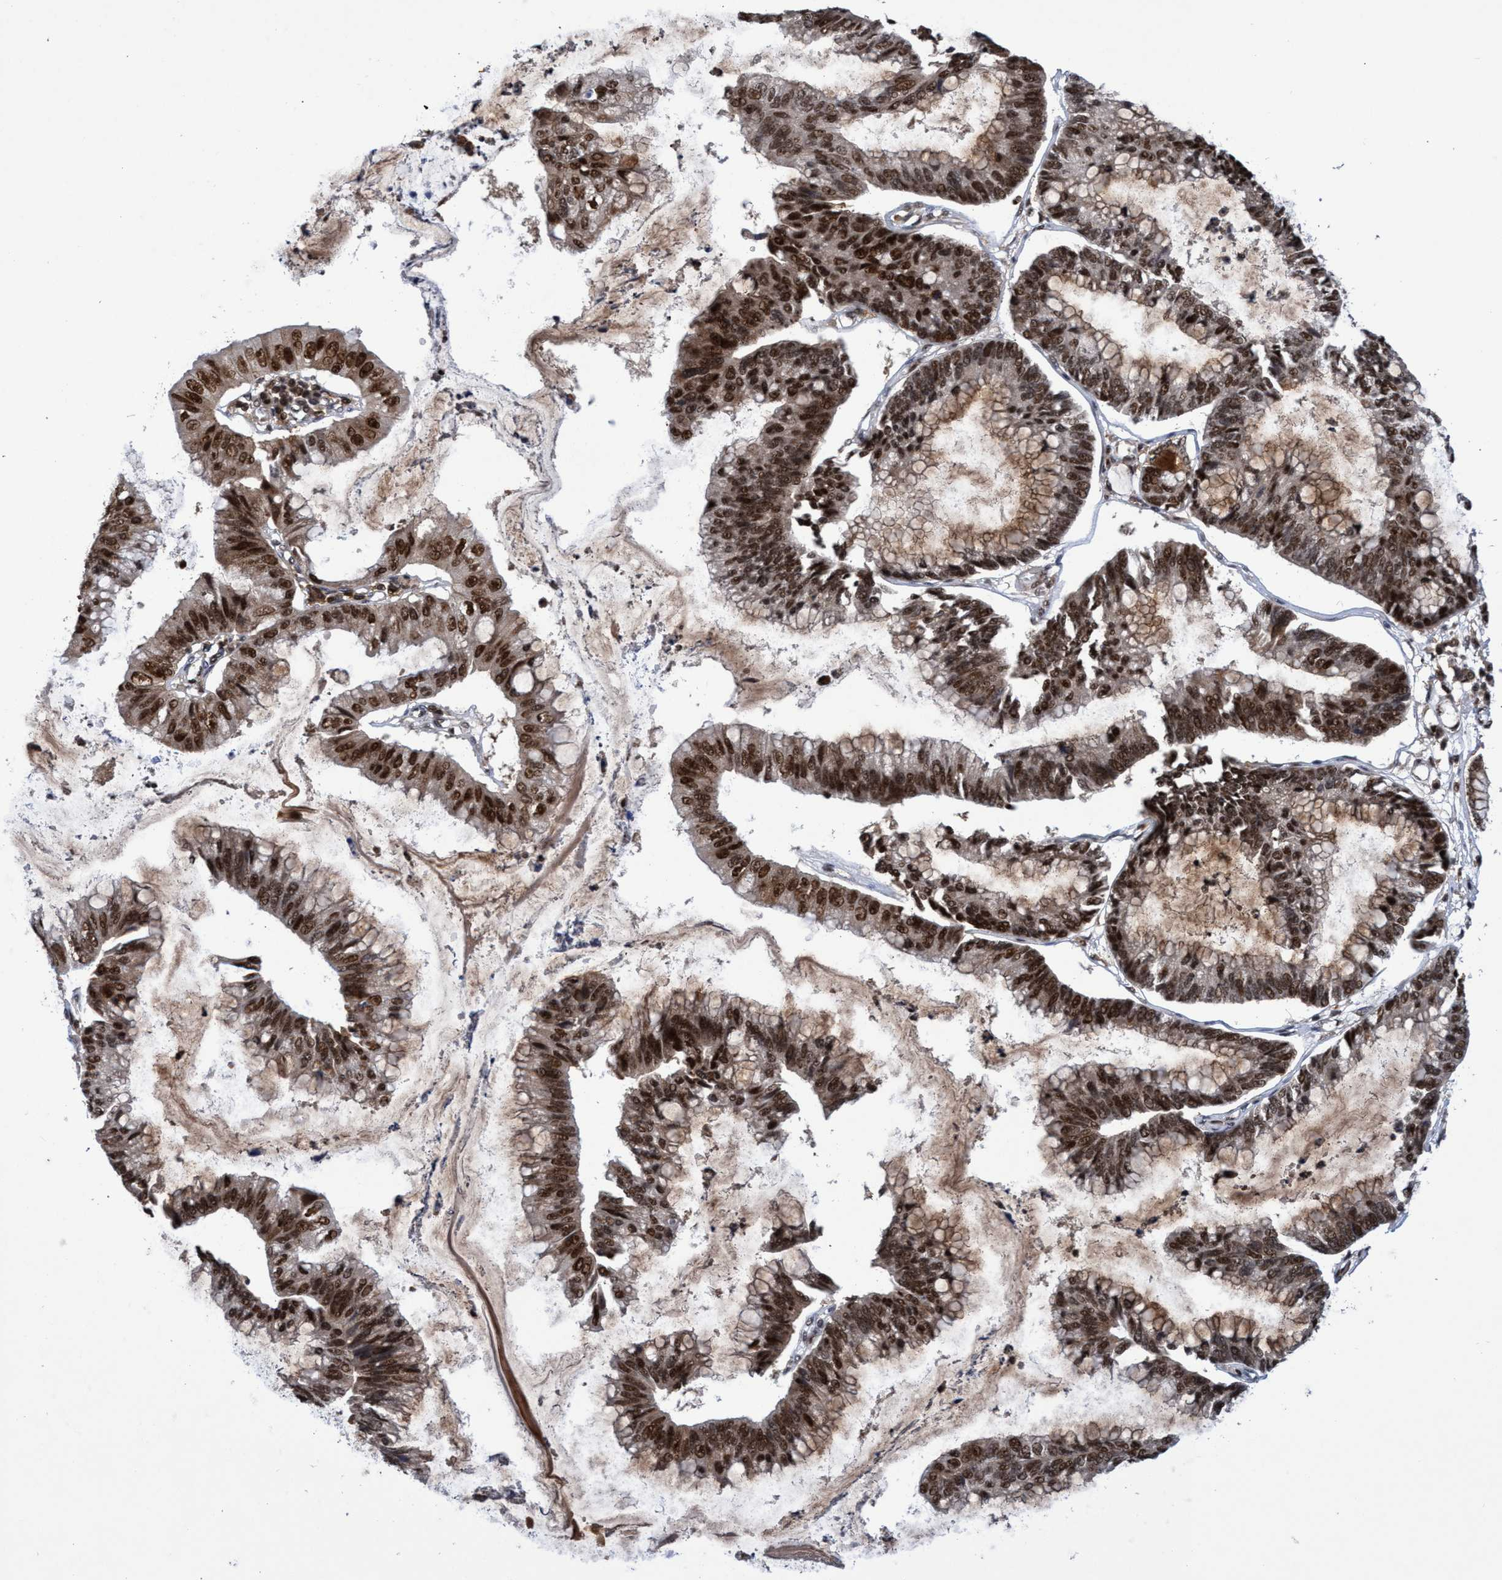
{"staining": {"intensity": "strong", "quantity": ">75%", "location": "cytoplasmic/membranous,nuclear"}, "tissue": "stomach cancer", "cell_type": "Tumor cells", "image_type": "cancer", "snomed": [{"axis": "morphology", "description": "Adenocarcinoma, NOS"}, {"axis": "topography", "description": "Stomach"}], "caption": "Immunohistochemical staining of stomach adenocarcinoma demonstrates high levels of strong cytoplasmic/membranous and nuclear protein expression in approximately >75% of tumor cells.", "gene": "GTF2F1", "patient": {"sex": "male", "age": 59}}